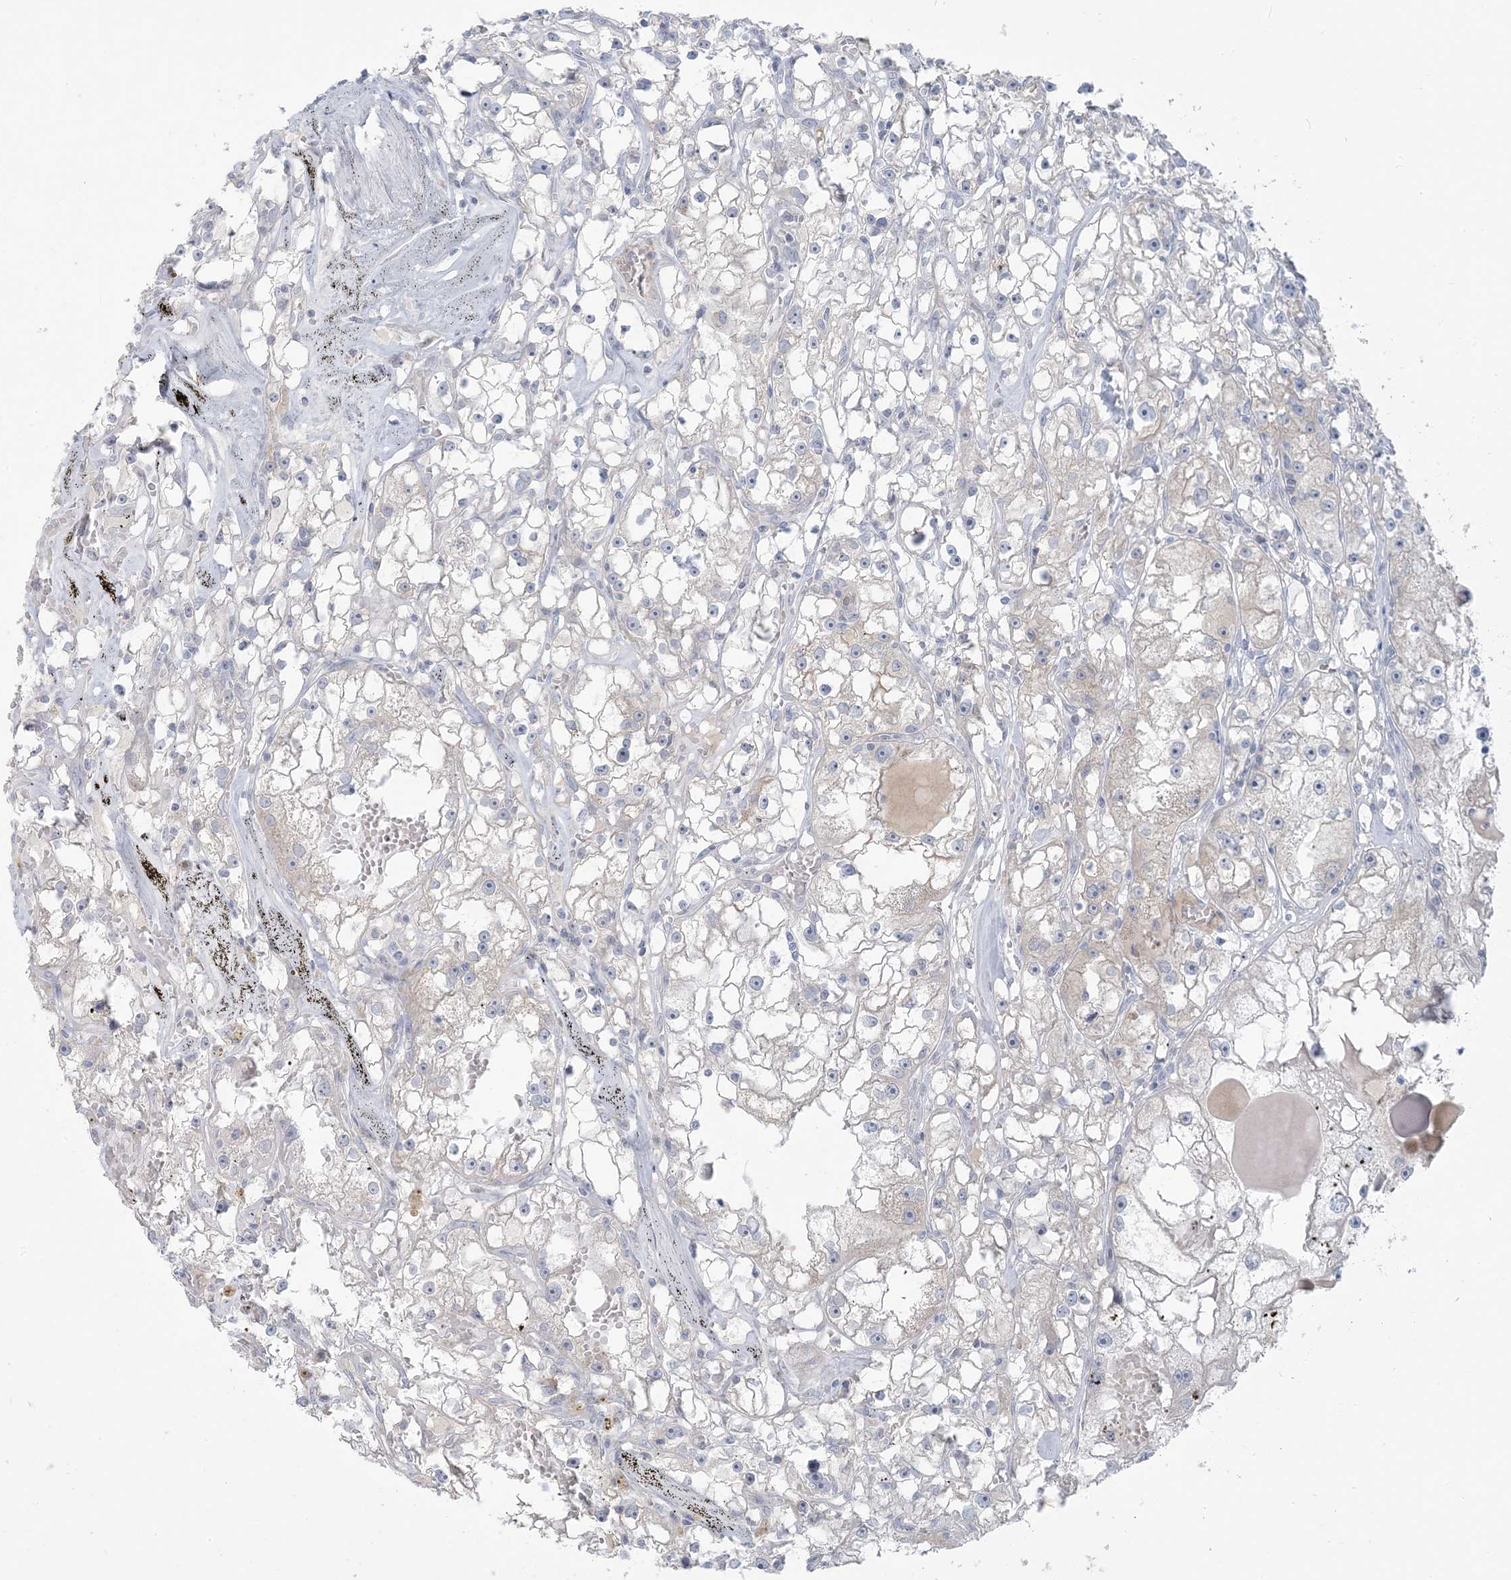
{"staining": {"intensity": "negative", "quantity": "none", "location": "none"}, "tissue": "renal cancer", "cell_type": "Tumor cells", "image_type": "cancer", "snomed": [{"axis": "morphology", "description": "Adenocarcinoma, NOS"}, {"axis": "topography", "description": "Kidney"}], "caption": "Tumor cells are negative for brown protein staining in adenocarcinoma (renal).", "gene": "SCML1", "patient": {"sex": "male", "age": 56}}